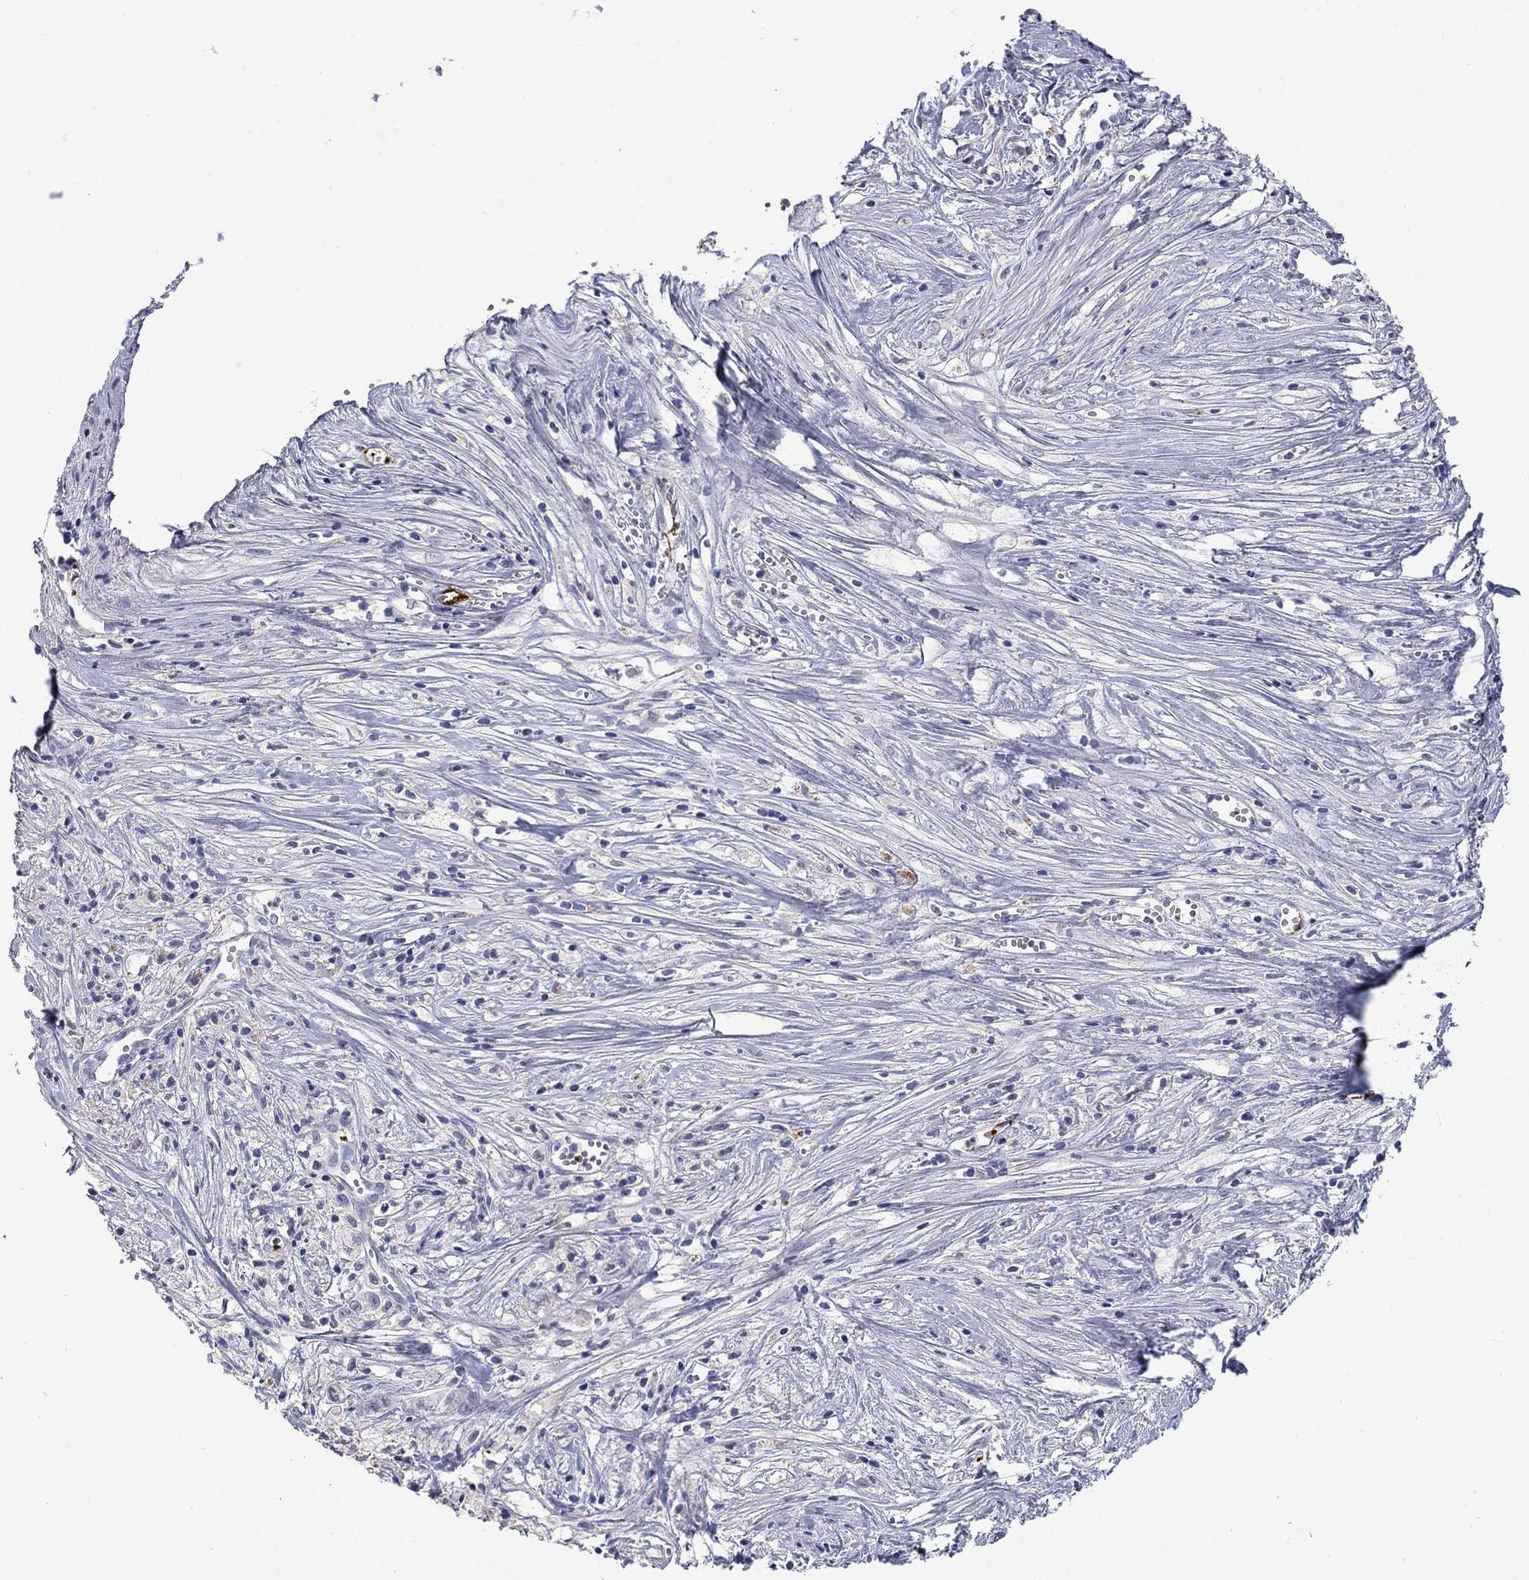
{"staining": {"intensity": "negative", "quantity": "none", "location": "none"}, "tissue": "pancreatic cancer", "cell_type": "Tumor cells", "image_type": "cancer", "snomed": [{"axis": "morphology", "description": "Adenocarcinoma, NOS"}, {"axis": "topography", "description": "Pancreas"}], "caption": "There is no significant expression in tumor cells of adenocarcinoma (pancreatic).", "gene": "PLEK", "patient": {"sex": "male", "age": 71}}